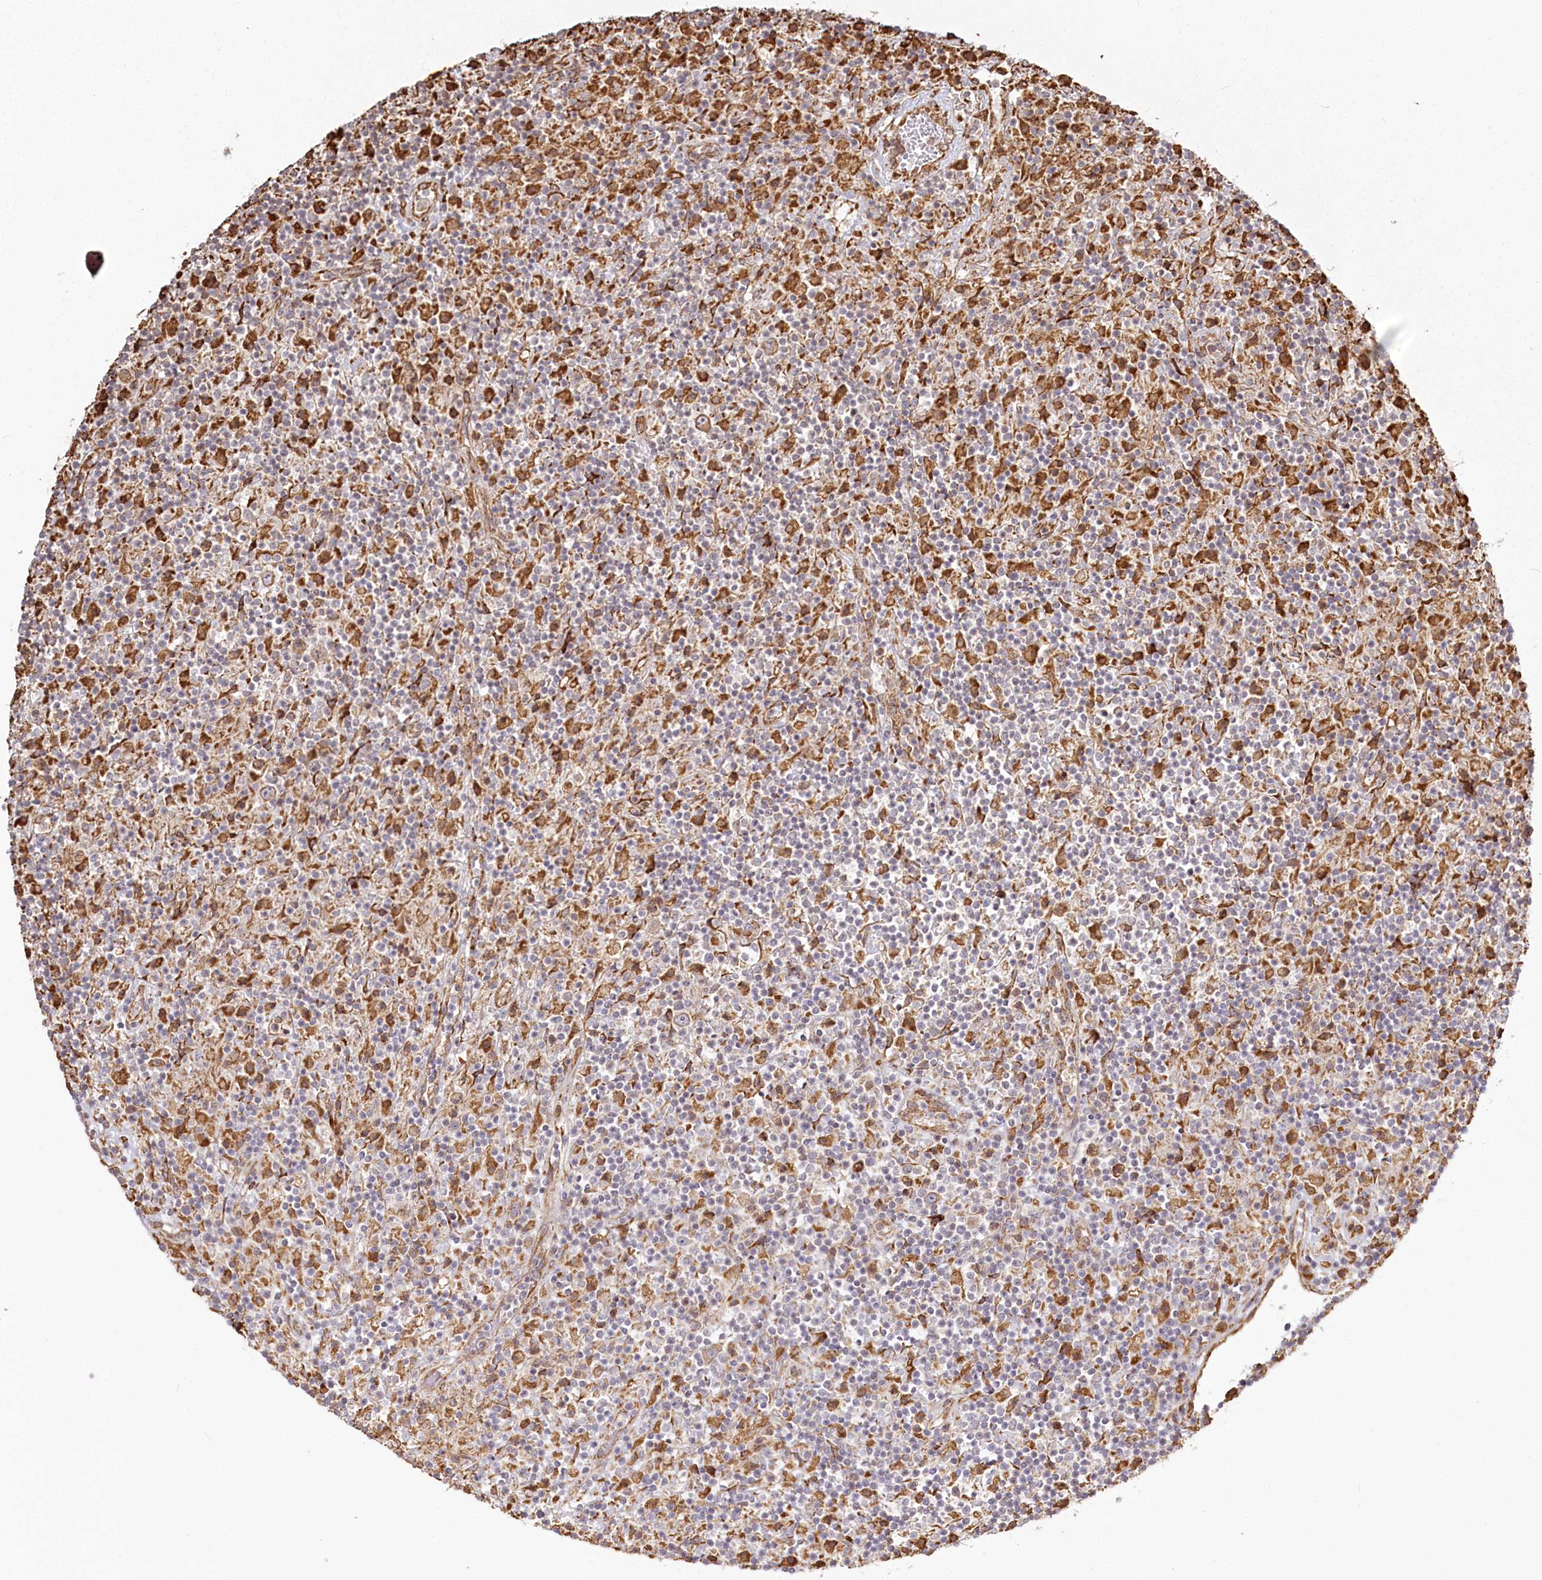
{"staining": {"intensity": "moderate", "quantity": "25%-75%", "location": "cytoplasmic/membranous"}, "tissue": "lymphoma", "cell_type": "Tumor cells", "image_type": "cancer", "snomed": [{"axis": "morphology", "description": "Hodgkin's disease, NOS"}, {"axis": "topography", "description": "Lymph node"}], "caption": "High-power microscopy captured an immunohistochemistry photomicrograph of Hodgkin's disease, revealing moderate cytoplasmic/membranous expression in about 25%-75% of tumor cells.", "gene": "FAM13A", "patient": {"sex": "male", "age": 70}}